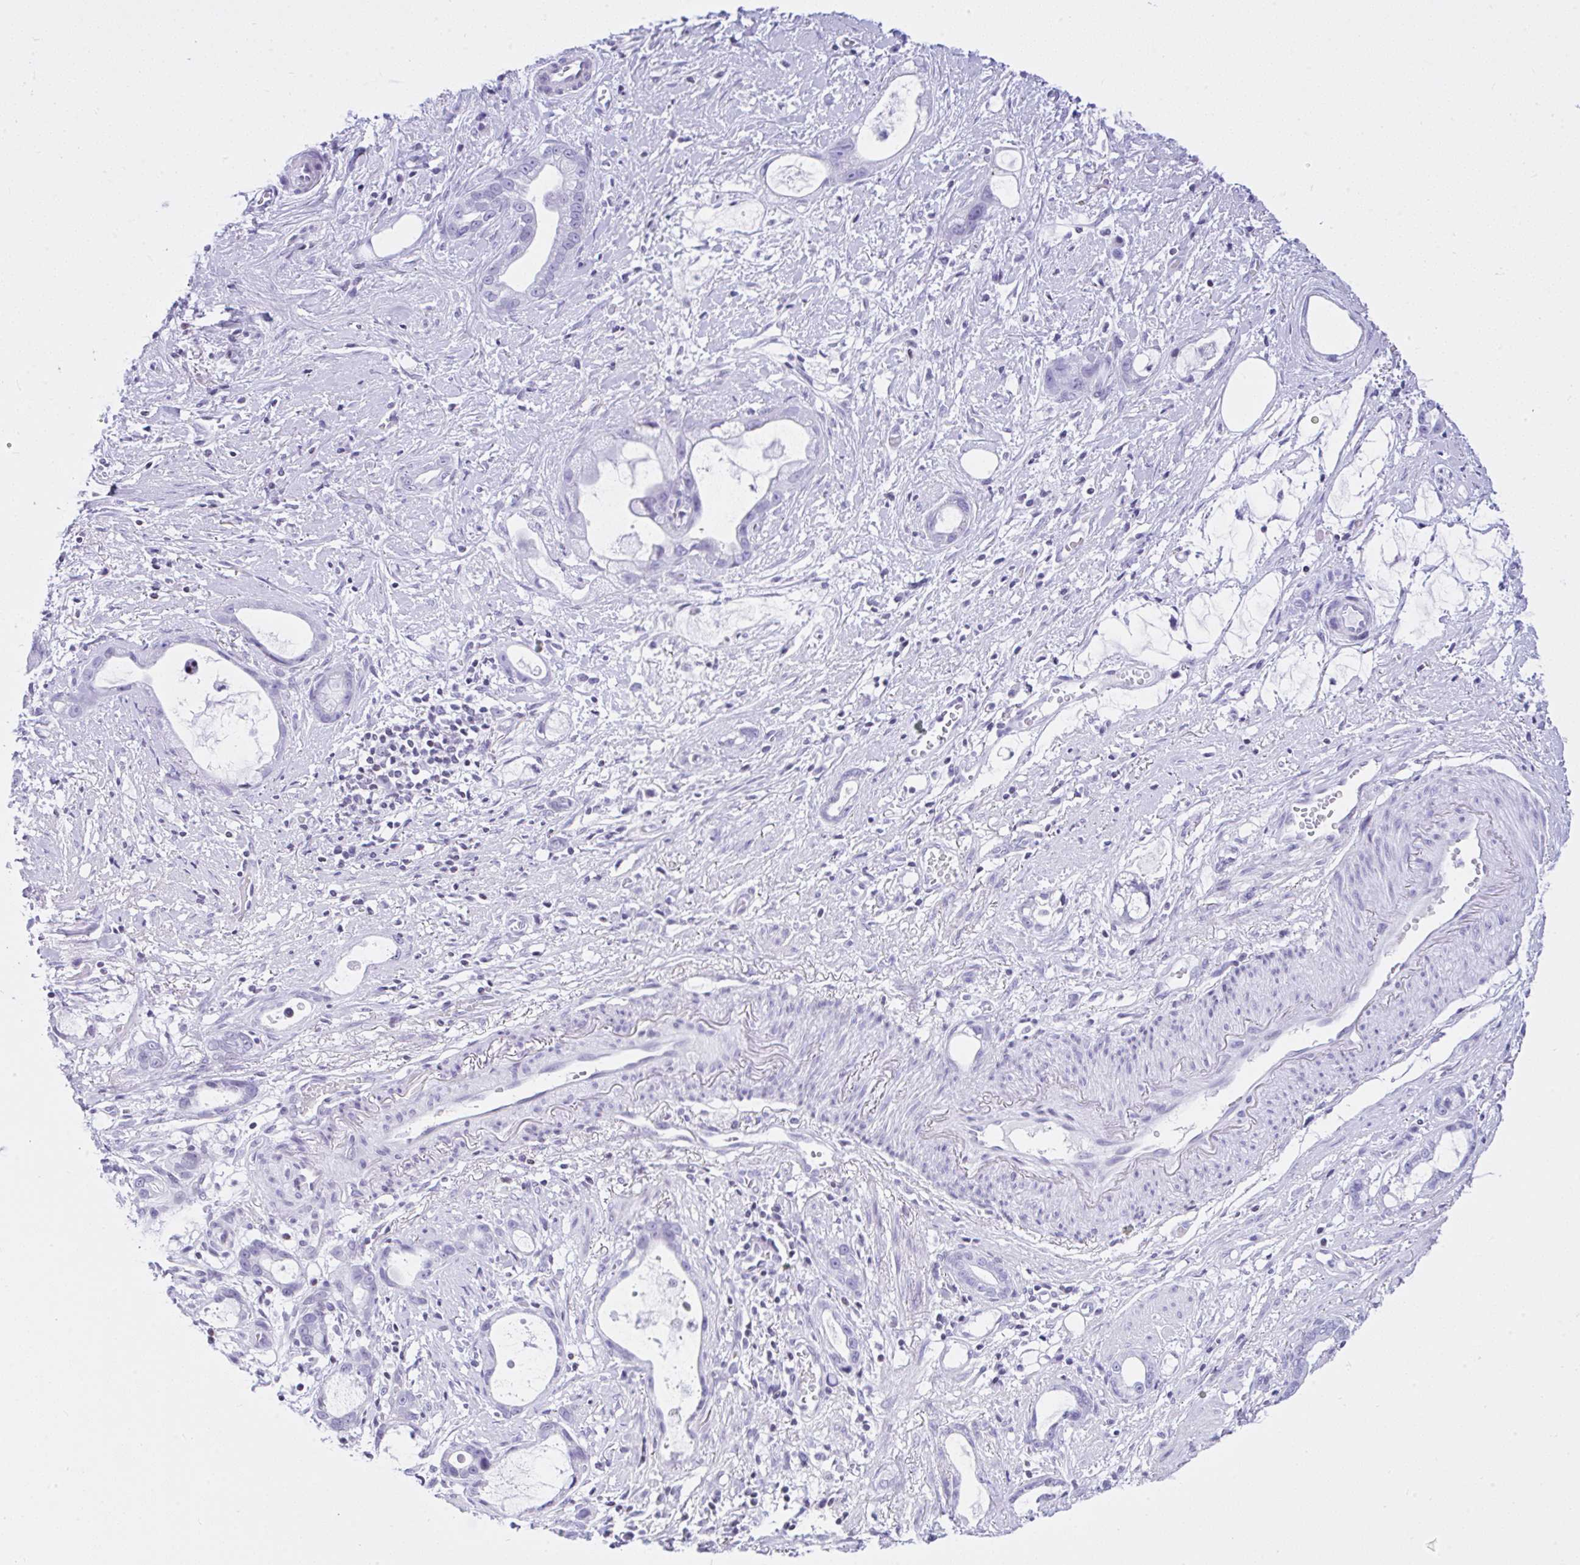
{"staining": {"intensity": "negative", "quantity": "none", "location": "none"}, "tissue": "stomach cancer", "cell_type": "Tumor cells", "image_type": "cancer", "snomed": [{"axis": "morphology", "description": "Adenocarcinoma, NOS"}, {"axis": "topography", "description": "Stomach"}], "caption": "There is no significant expression in tumor cells of adenocarcinoma (stomach).", "gene": "KRT27", "patient": {"sex": "male", "age": 55}}